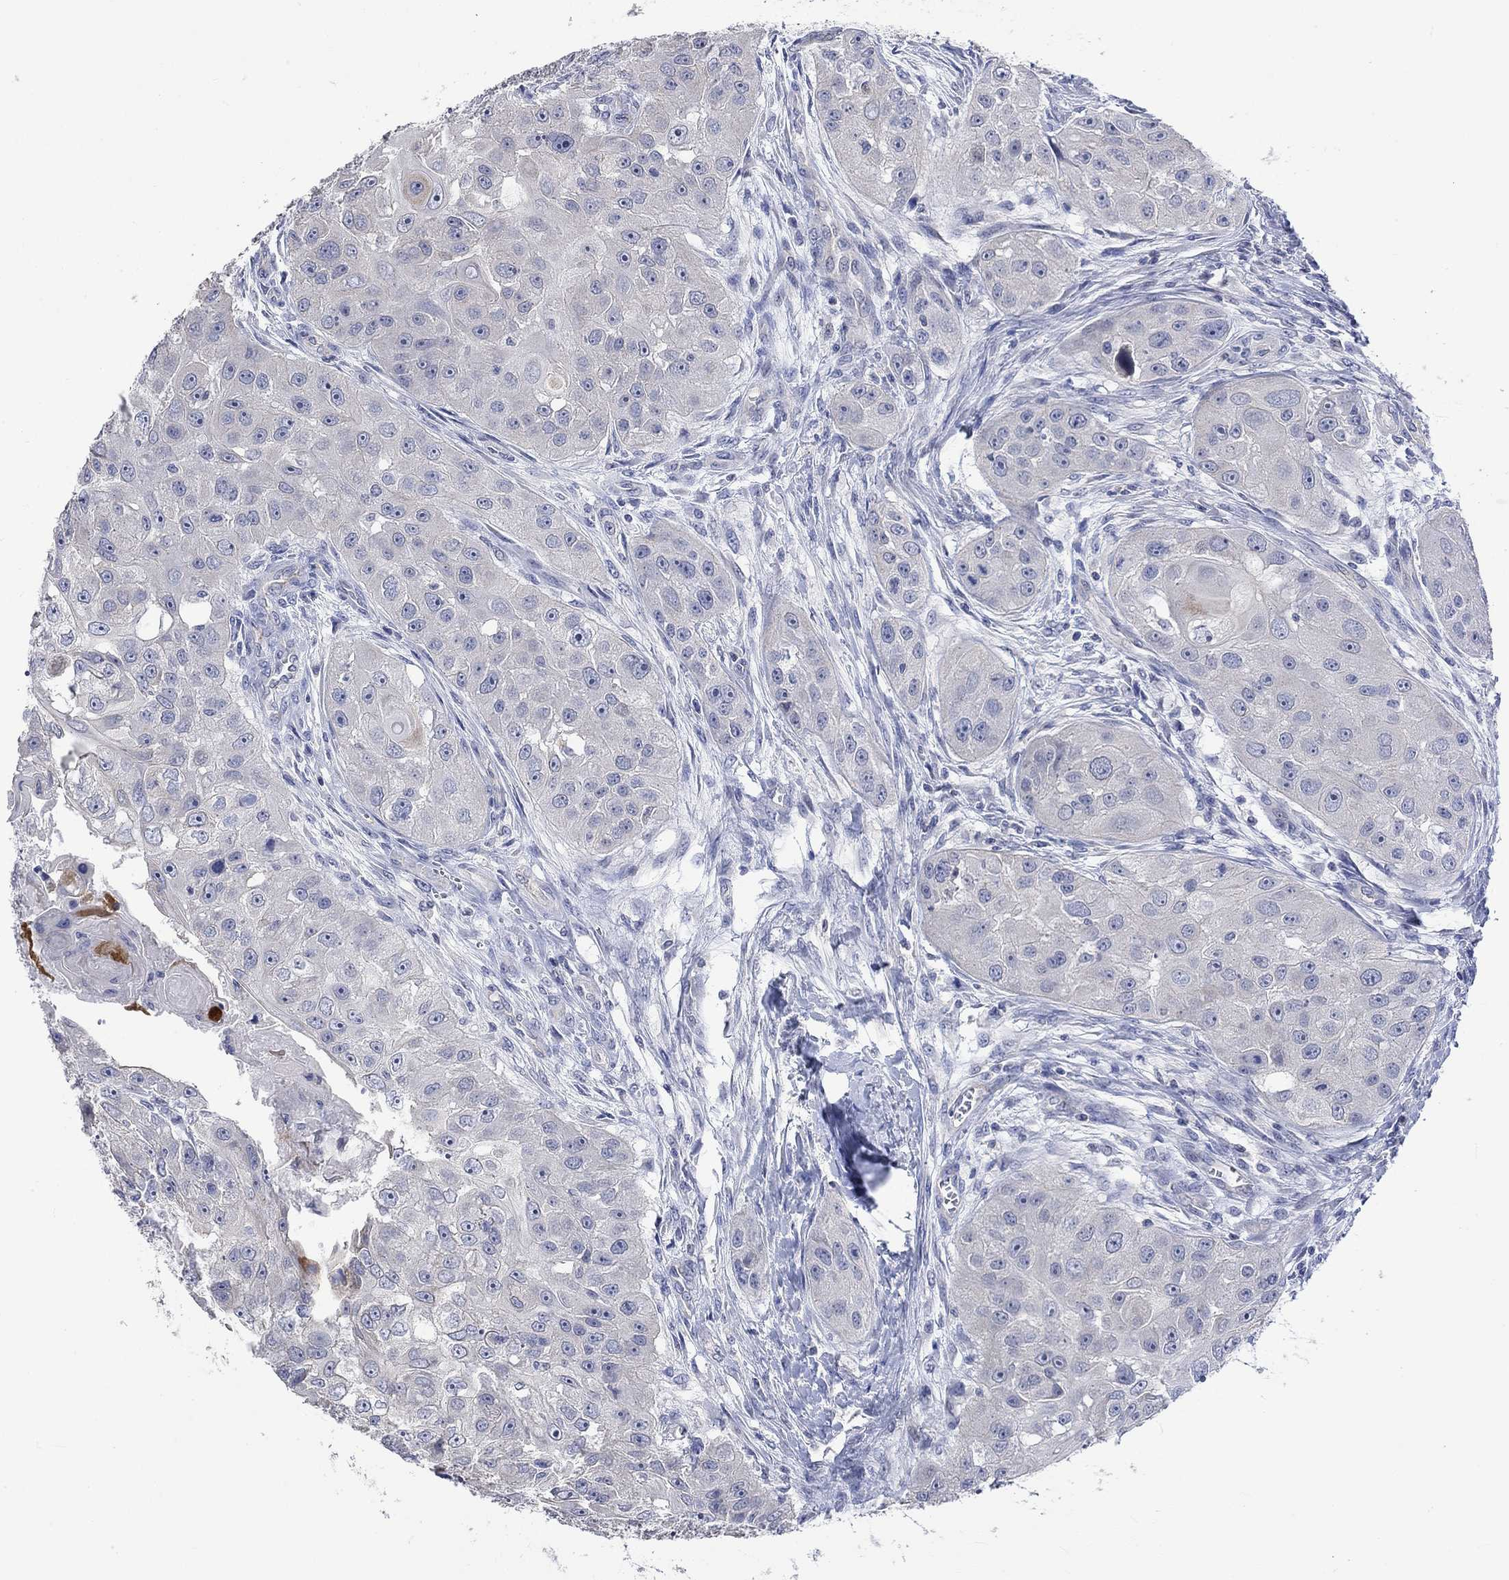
{"staining": {"intensity": "weak", "quantity": "<25%", "location": "cytoplasmic/membranous"}, "tissue": "head and neck cancer", "cell_type": "Tumor cells", "image_type": "cancer", "snomed": [{"axis": "morphology", "description": "Normal tissue, NOS"}, {"axis": "morphology", "description": "Squamous cell carcinoma, NOS"}, {"axis": "topography", "description": "Skeletal muscle"}, {"axis": "topography", "description": "Head-Neck"}], "caption": "This micrograph is of squamous cell carcinoma (head and neck) stained with IHC to label a protein in brown with the nuclei are counter-stained blue. There is no staining in tumor cells.", "gene": "AGRP", "patient": {"sex": "male", "age": 51}}